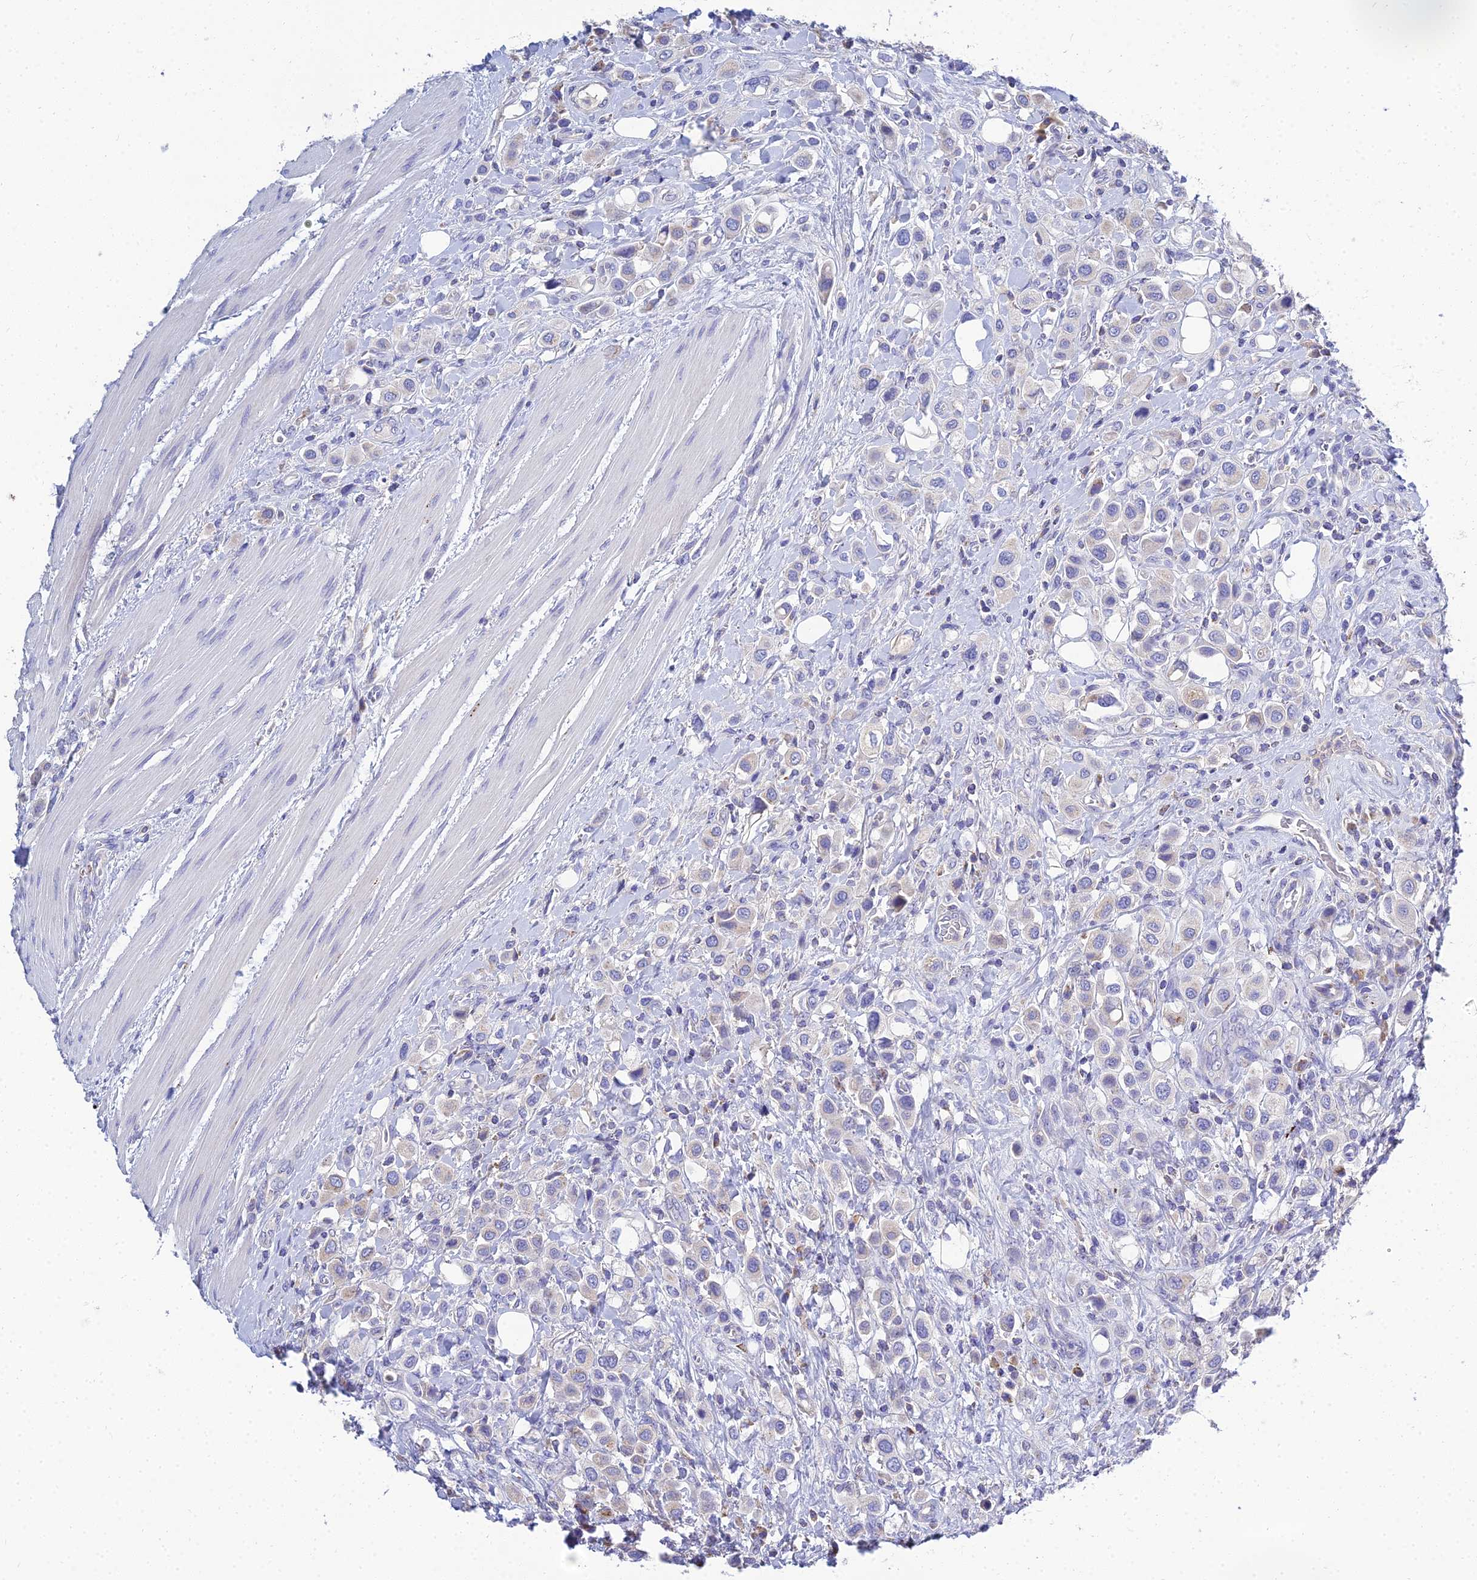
{"staining": {"intensity": "negative", "quantity": "none", "location": "none"}, "tissue": "urothelial cancer", "cell_type": "Tumor cells", "image_type": "cancer", "snomed": [{"axis": "morphology", "description": "Urothelial carcinoma, High grade"}, {"axis": "topography", "description": "Urinary bladder"}], "caption": "Histopathology image shows no significant protein positivity in tumor cells of high-grade urothelial carcinoma.", "gene": "NPY", "patient": {"sex": "male", "age": 50}}